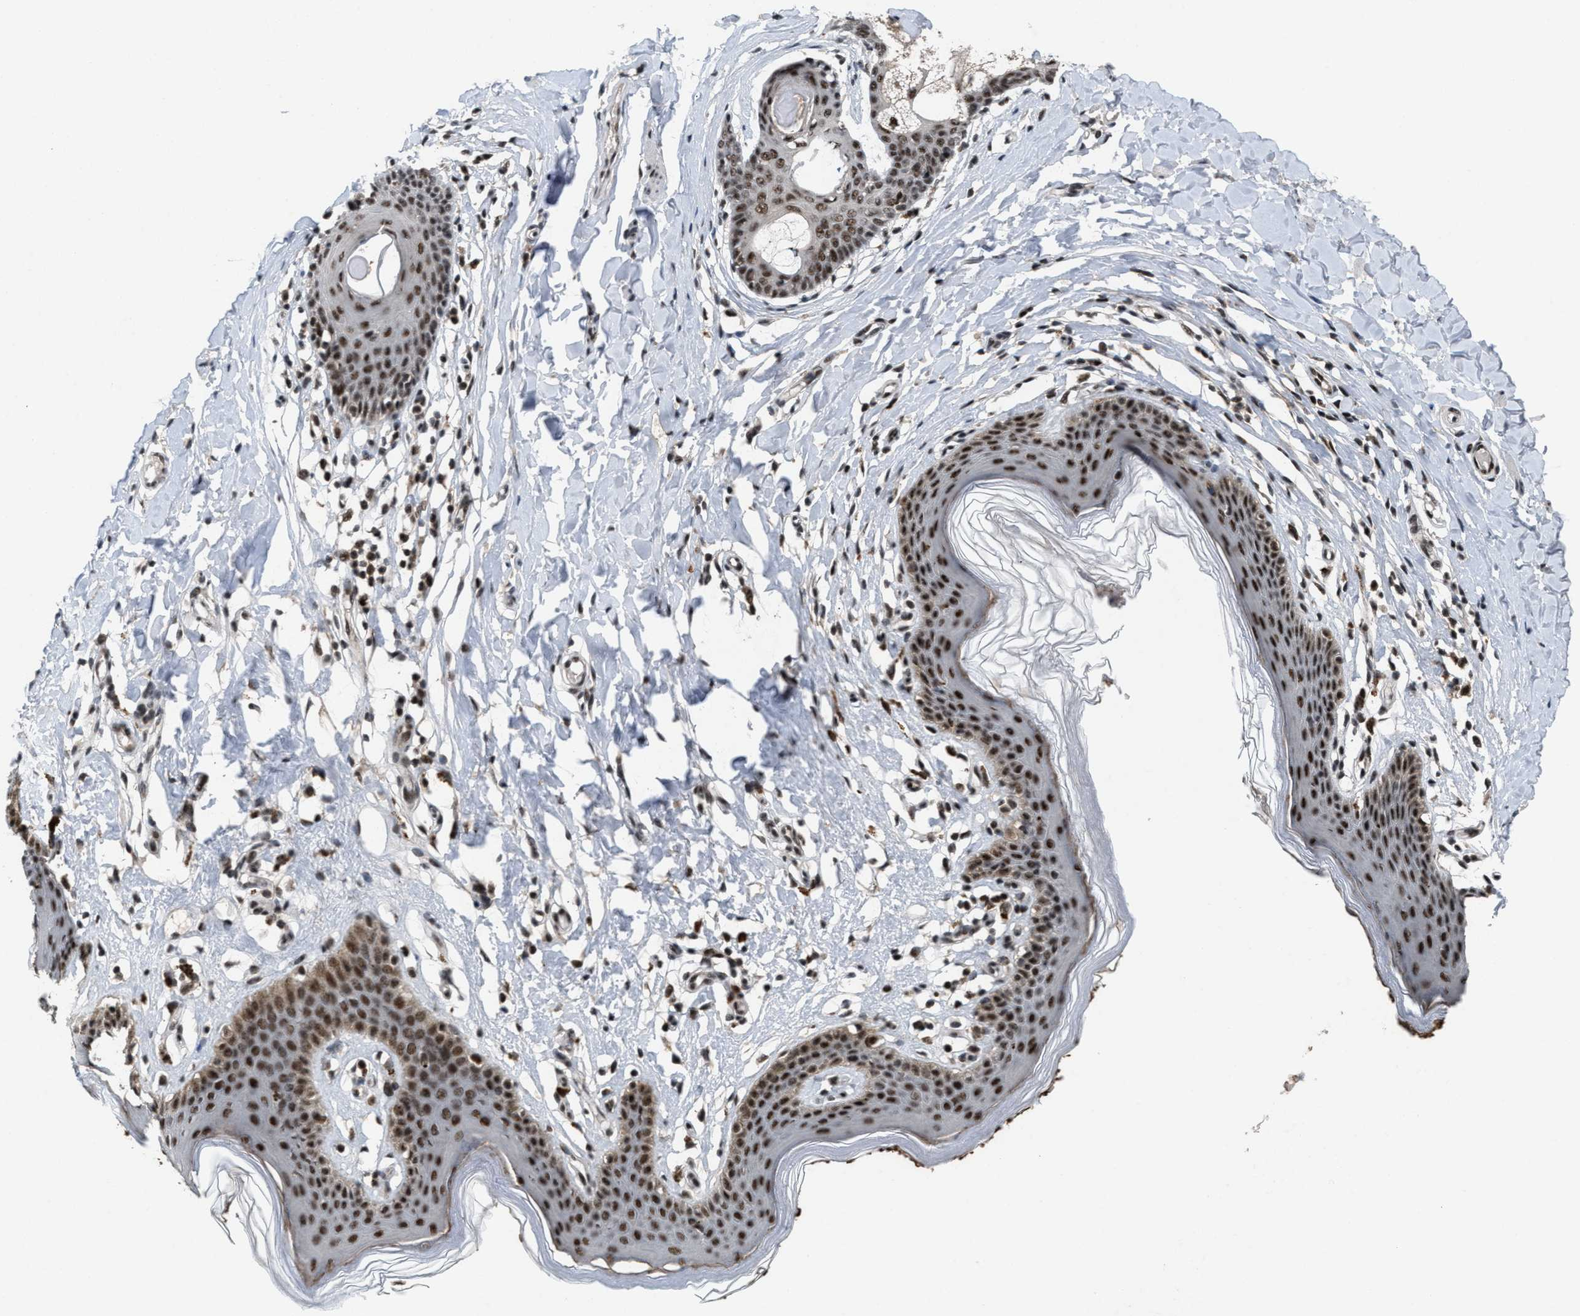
{"staining": {"intensity": "strong", "quantity": ">75%", "location": "nuclear"}, "tissue": "skin", "cell_type": "Epidermal cells", "image_type": "normal", "snomed": [{"axis": "morphology", "description": "Normal tissue, NOS"}, {"axis": "topography", "description": "Vulva"}], "caption": "This is an image of immunohistochemistry staining of normal skin, which shows strong positivity in the nuclear of epidermal cells.", "gene": "PRPF4", "patient": {"sex": "female", "age": 66}}